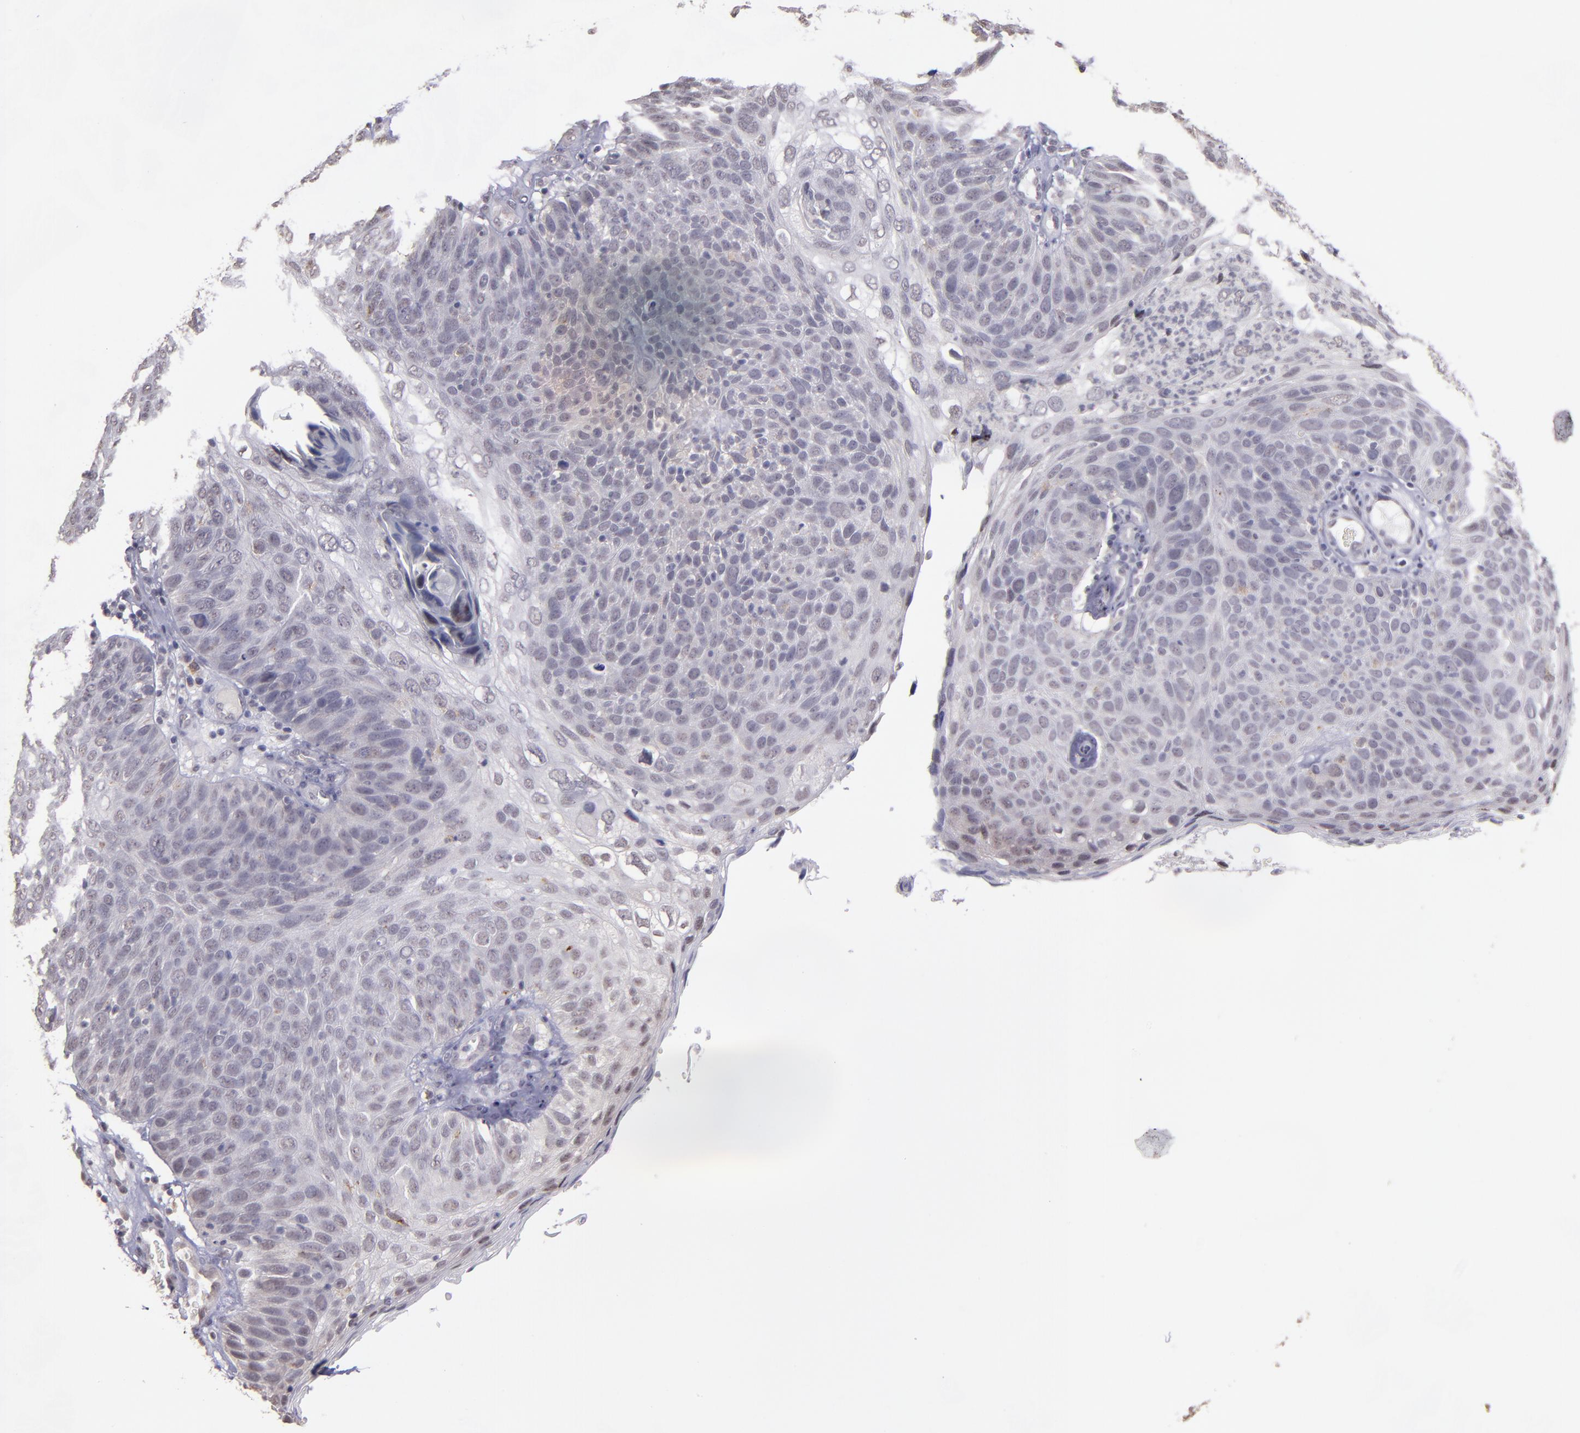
{"staining": {"intensity": "weak", "quantity": "25%-75%", "location": "nuclear"}, "tissue": "skin cancer", "cell_type": "Tumor cells", "image_type": "cancer", "snomed": [{"axis": "morphology", "description": "Squamous cell carcinoma, NOS"}, {"axis": "topography", "description": "Skin"}], "caption": "Protein staining by immunohistochemistry (IHC) exhibits weak nuclear staining in approximately 25%-75% of tumor cells in skin cancer.", "gene": "NRXN3", "patient": {"sex": "male", "age": 87}}